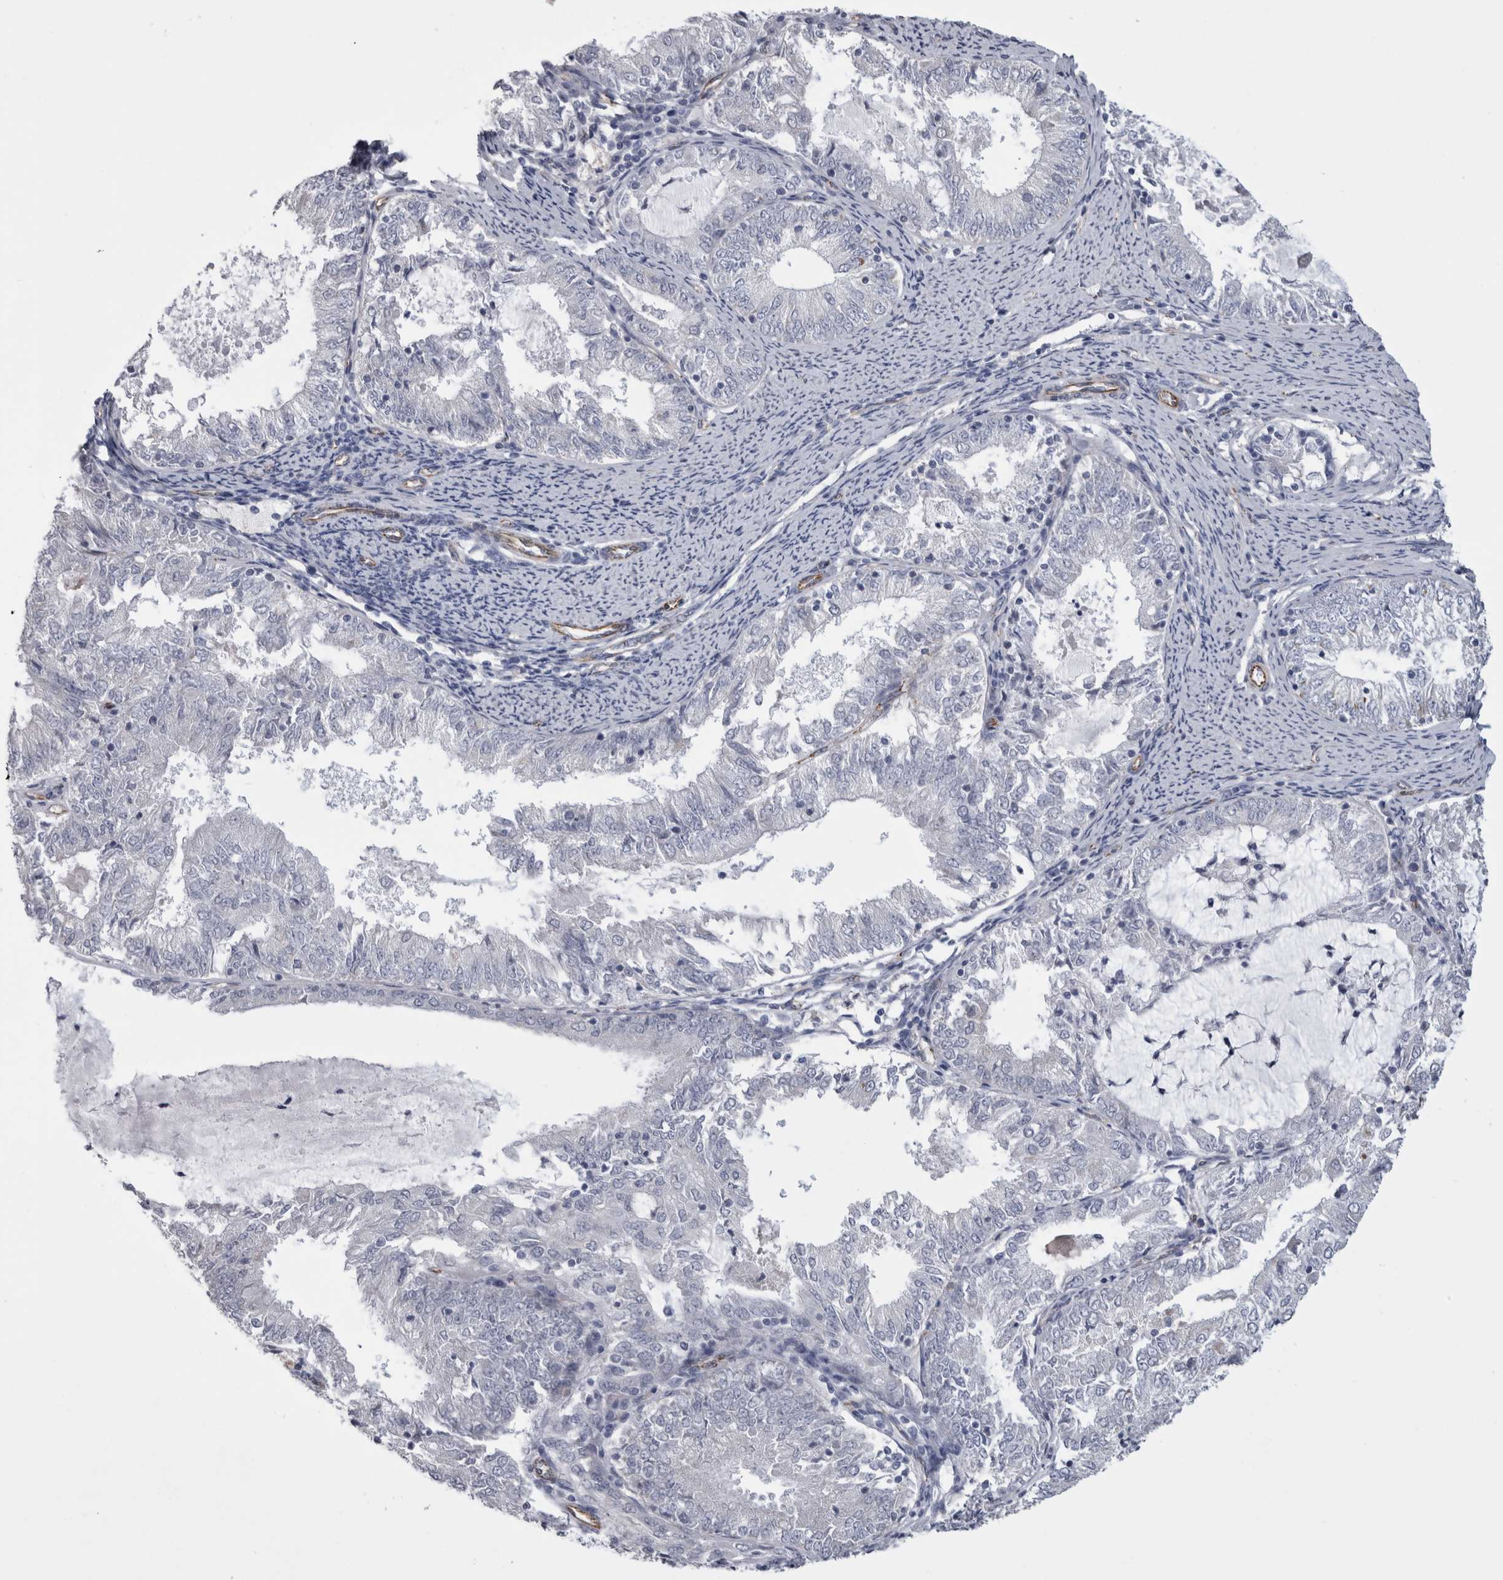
{"staining": {"intensity": "negative", "quantity": "none", "location": "none"}, "tissue": "endometrial cancer", "cell_type": "Tumor cells", "image_type": "cancer", "snomed": [{"axis": "morphology", "description": "Adenocarcinoma, NOS"}, {"axis": "topography", "description": "Endometrium"}], "caption": "Endometrial adenocarcinoma stained for a protein using immunohistochemistry (IHC) displays no positivity tumor cells.", "gene": "ACOT7", "patient": {"sex": "female", "age": 57}}